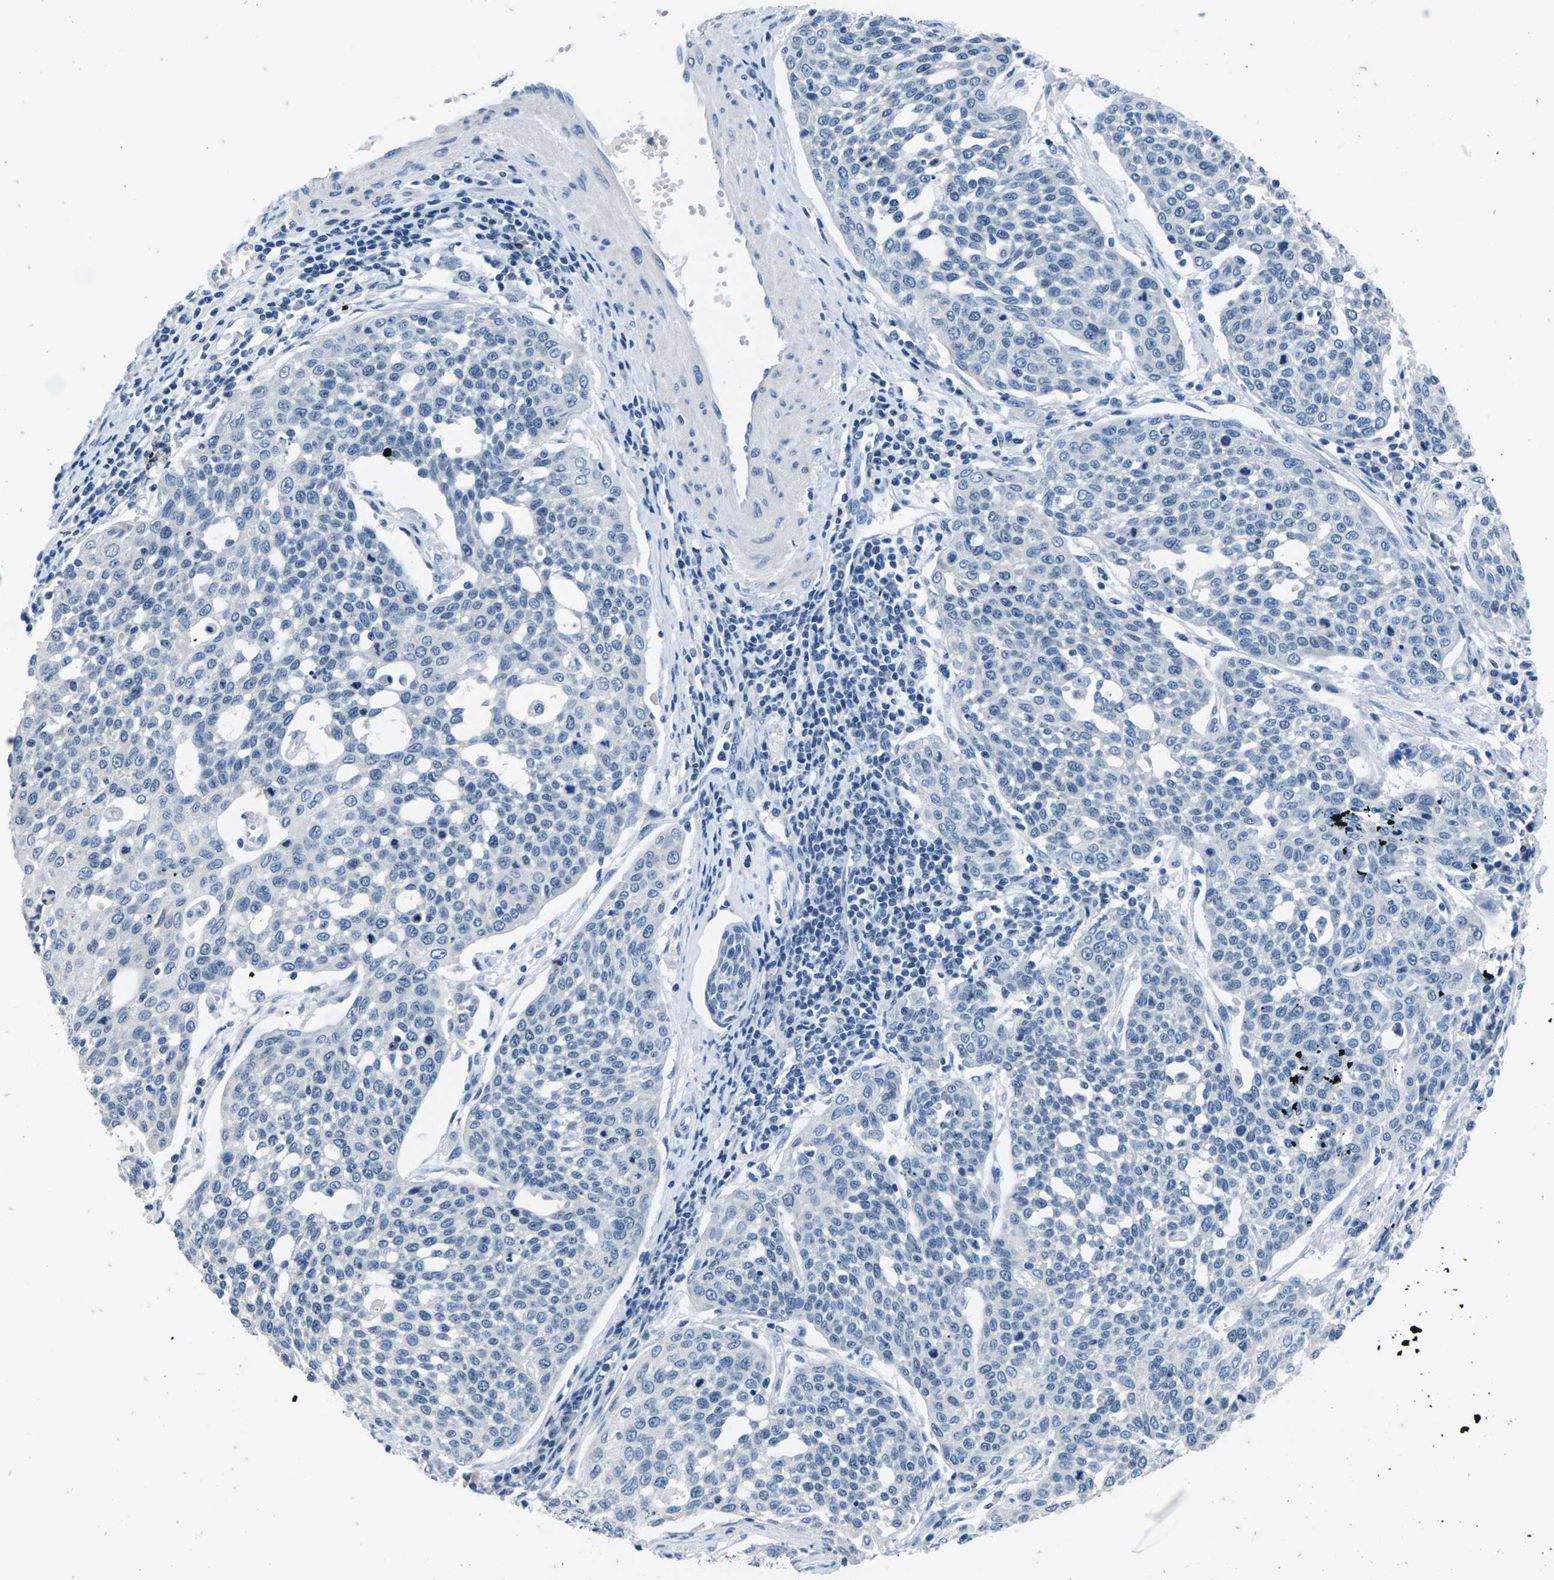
{"staining": {"intensity": "negative", "quantity": "none", "location": "none"}, "tissue": "cervical cancer", "cell_type": "Tumor cells", "image_type": "cancer", "snomed": [{"axis": "morphology", "description": "Squamous cell carcinoma, NOS"}, {"axis": "topography", "description": "Cervix"}], "caption": "Histopathology image shows no significant protein staining in tumor cells of cervical squamous cell carcinoma.", "gene": "UMOD", "patient": {"sex": "female", "age": 34}}